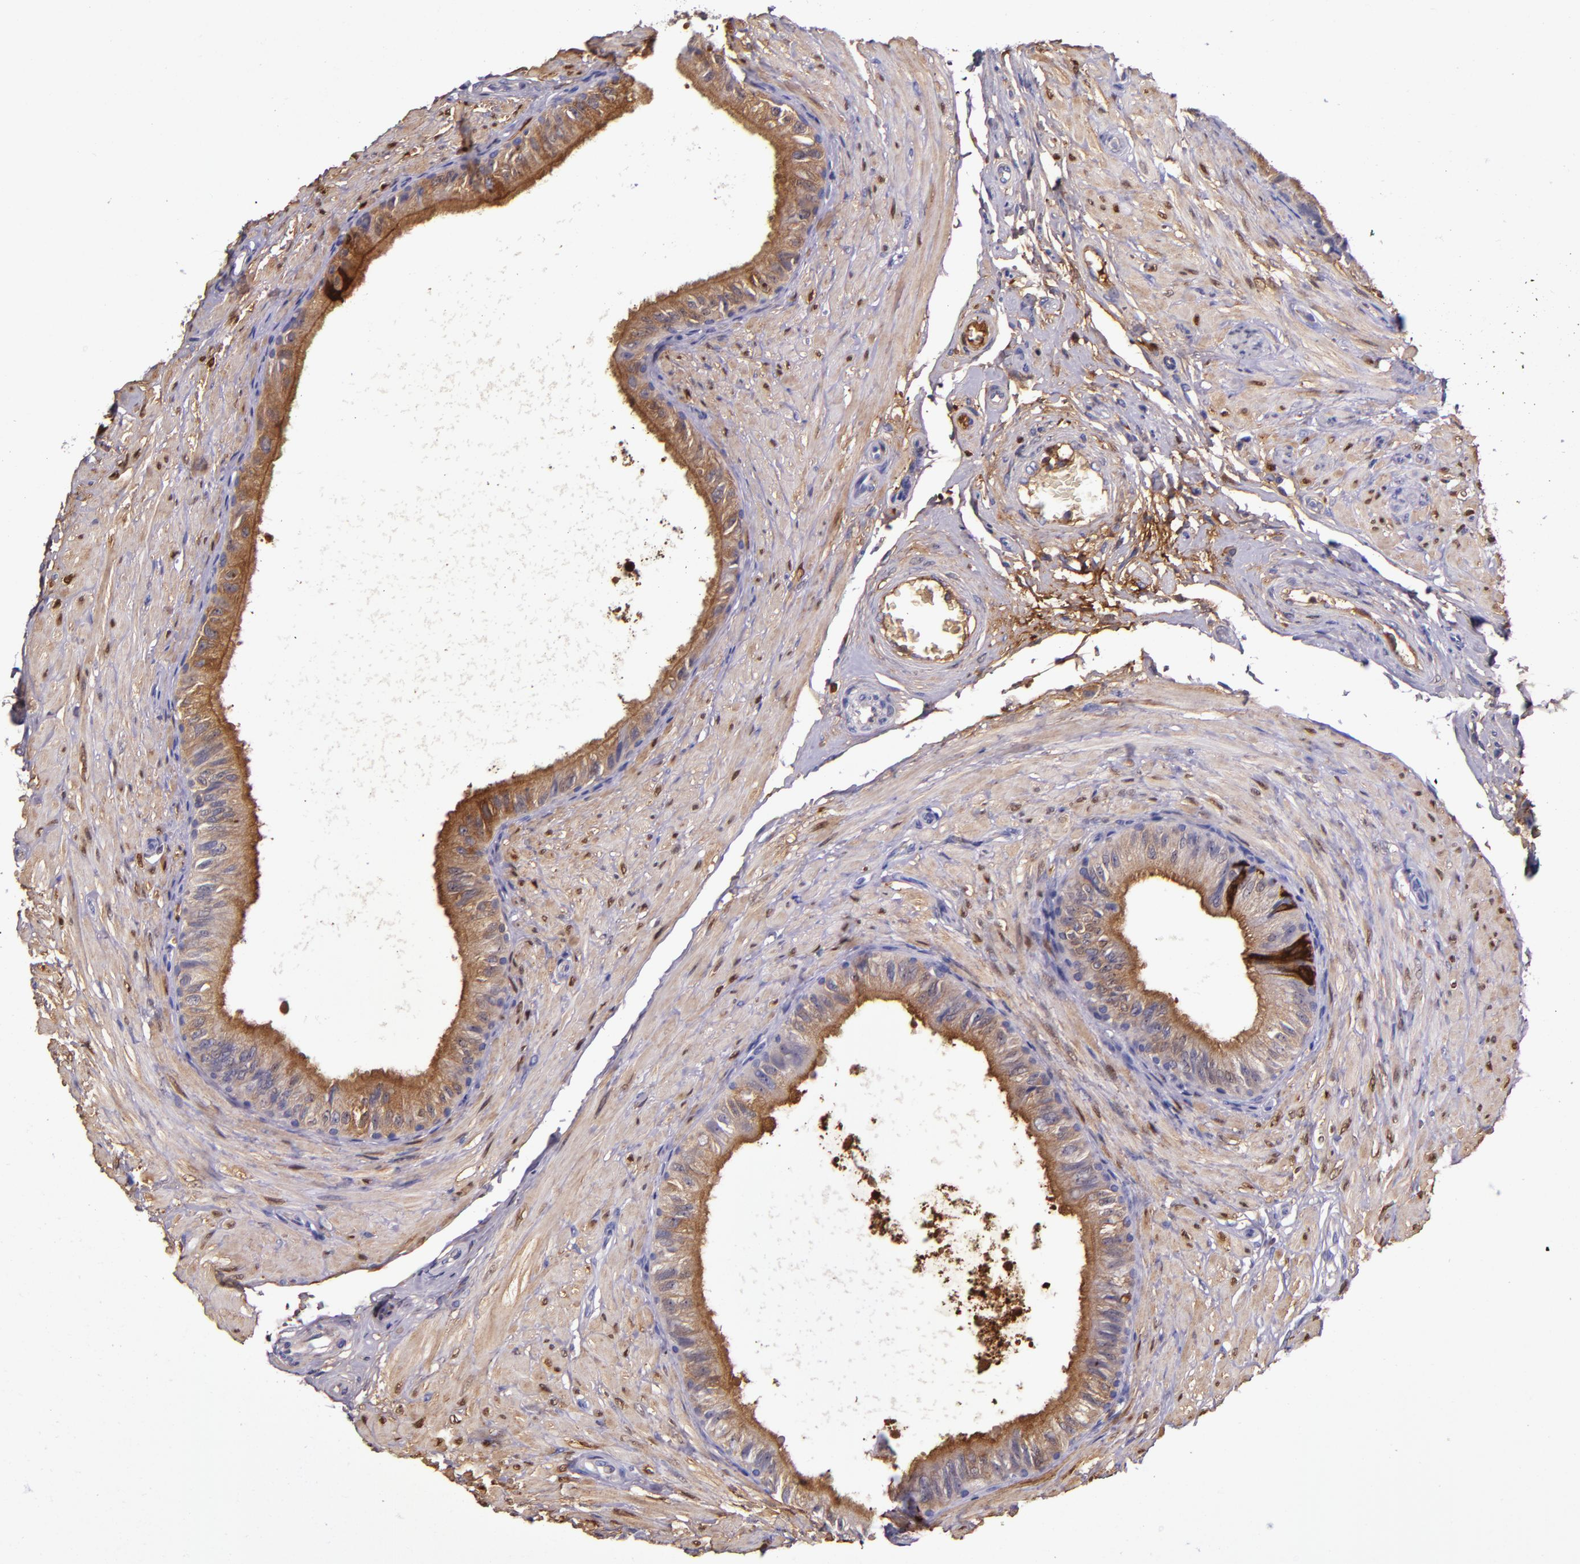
{"staining": {"intensity": "moderate", "quantity": ">75%", "location": "cytoplasmic/membranous"}, "tissue": "epididymis", "cell_type": "Glandular cells", "image_type": "normal", "snomed": [{"axis": "morphology", "description": "Normal tissue, NOS"}, {"axis": "topography", "description": "Epididymis"}], "caption": "Protein positivity by immunohistochemistry demonstrates moderate cytoplasmic/membranous expression in approximately >75% of glandular cells in normal epididymis. Nuclei are stained in blue.", "gene": "CLEC3B", "patient": {"sex": "male", "age": 68}}